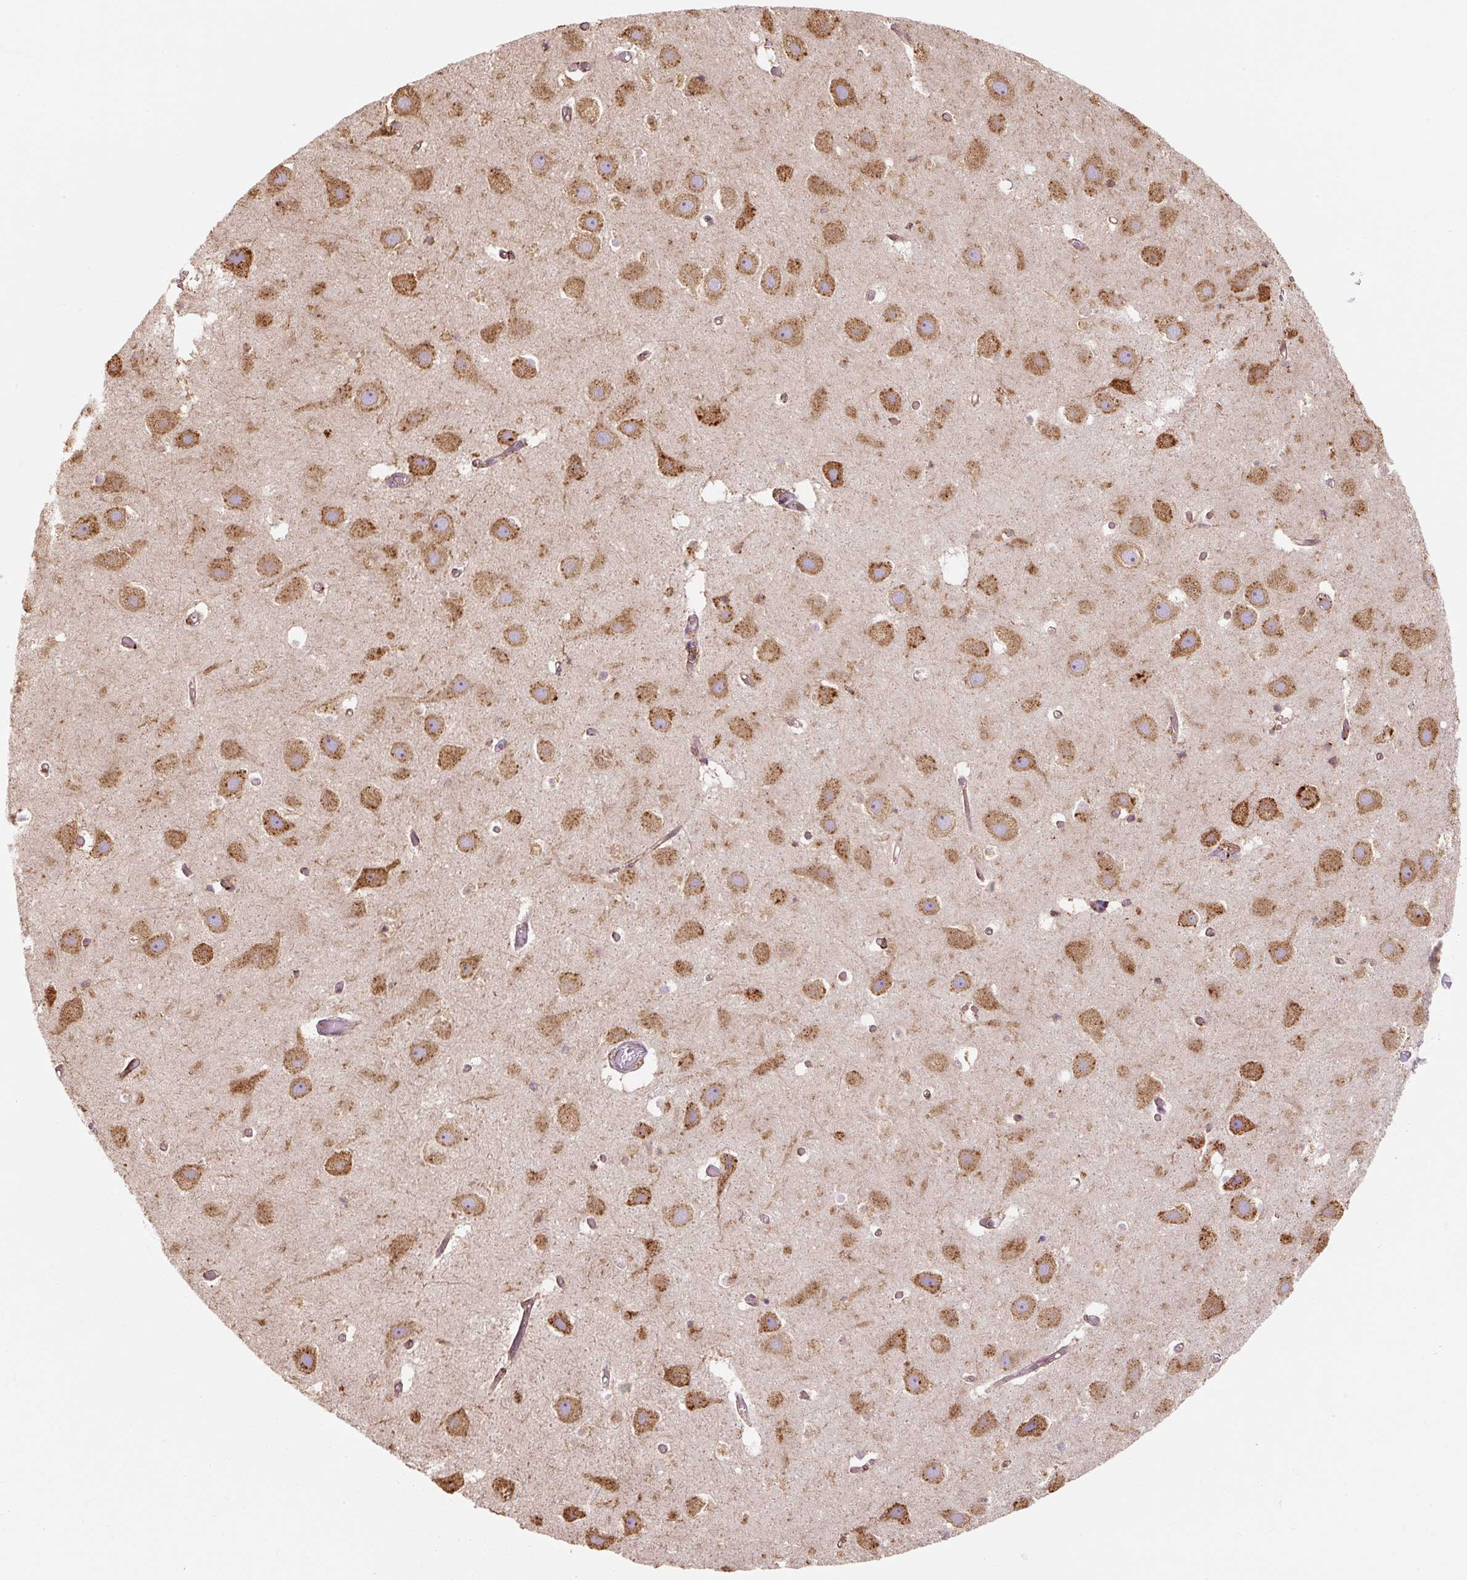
{"staining": {"intensity": "moderate", "quantity": ">75%", "location": "cytoplasmic/membranous"}, "tissue": "hippocampus", "cell_type": "Glial cells", "image_type": "normal", "snomed": [{"axis": "morphology", "description": "Normal tissue, NOS"}, {"axis": "topography", "description": "Hippocampus"}], "caption": "Protein staining demonstrates moderate cytoplasmic/membranous expression in about >75% of glial cells in benign hippocampus.", "gene": "PRKCSH", "patient": {"sex": "female", "age": 52}}